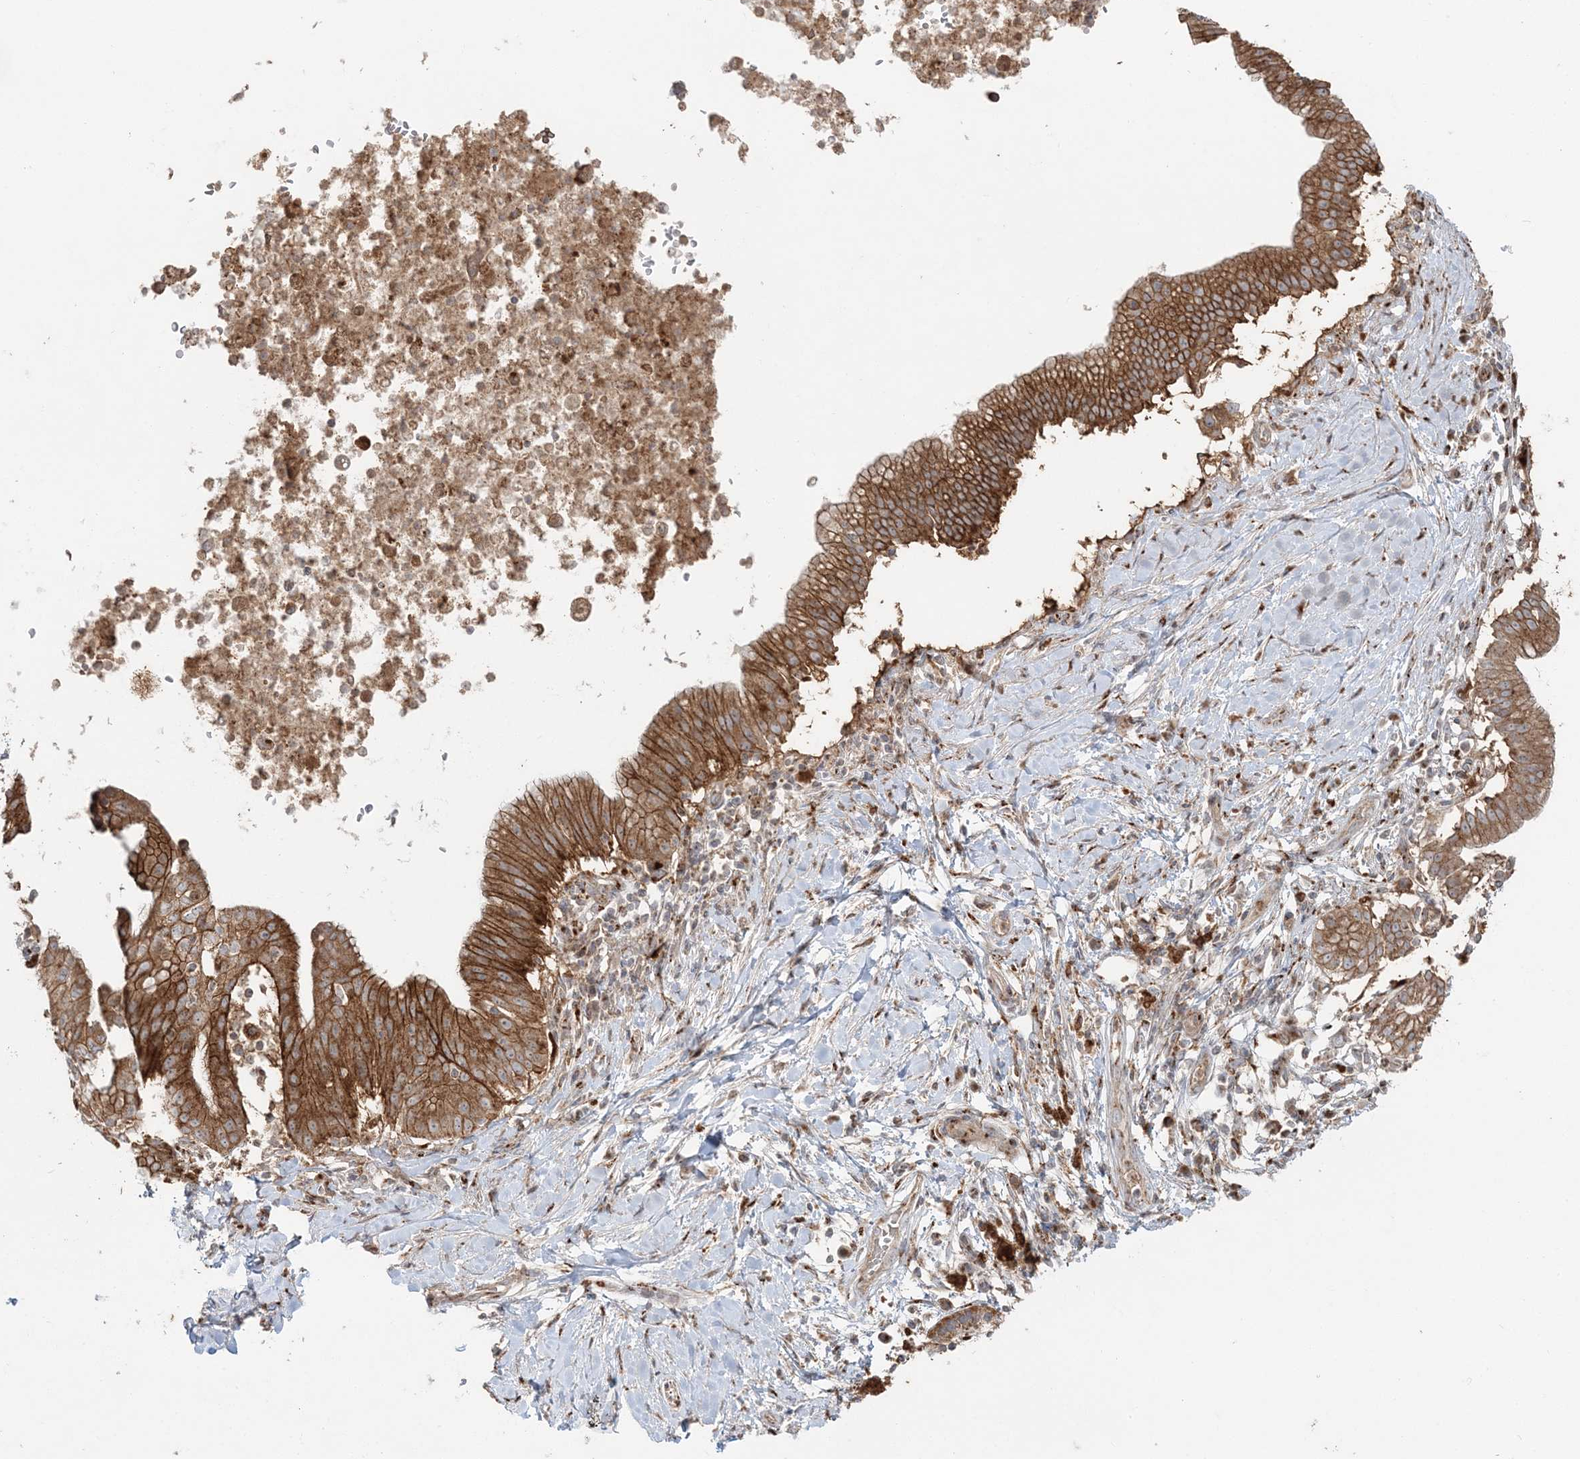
{"staining": {"intensity": "strong", "quantity": ">75%", "location": "cytoplasmic/membranous"}, "tissue": "pancreatic cancer", "cell_type": "Tumor cells", "image_type": "cancer", "snomed": [{"axis": "morphology", "description": "Adenocarcinoma, NOS"}, {"axis": "topography", "description": "Pancreas"}], "caption": "IHC of adenocarcinoma (pancreatic) reveals high levels of strong cytoplasmic/membranous staining in approximately >75% of tumor cells.", "gene": "ABCC3", "patient": {"sex": "male", "age": 68}}